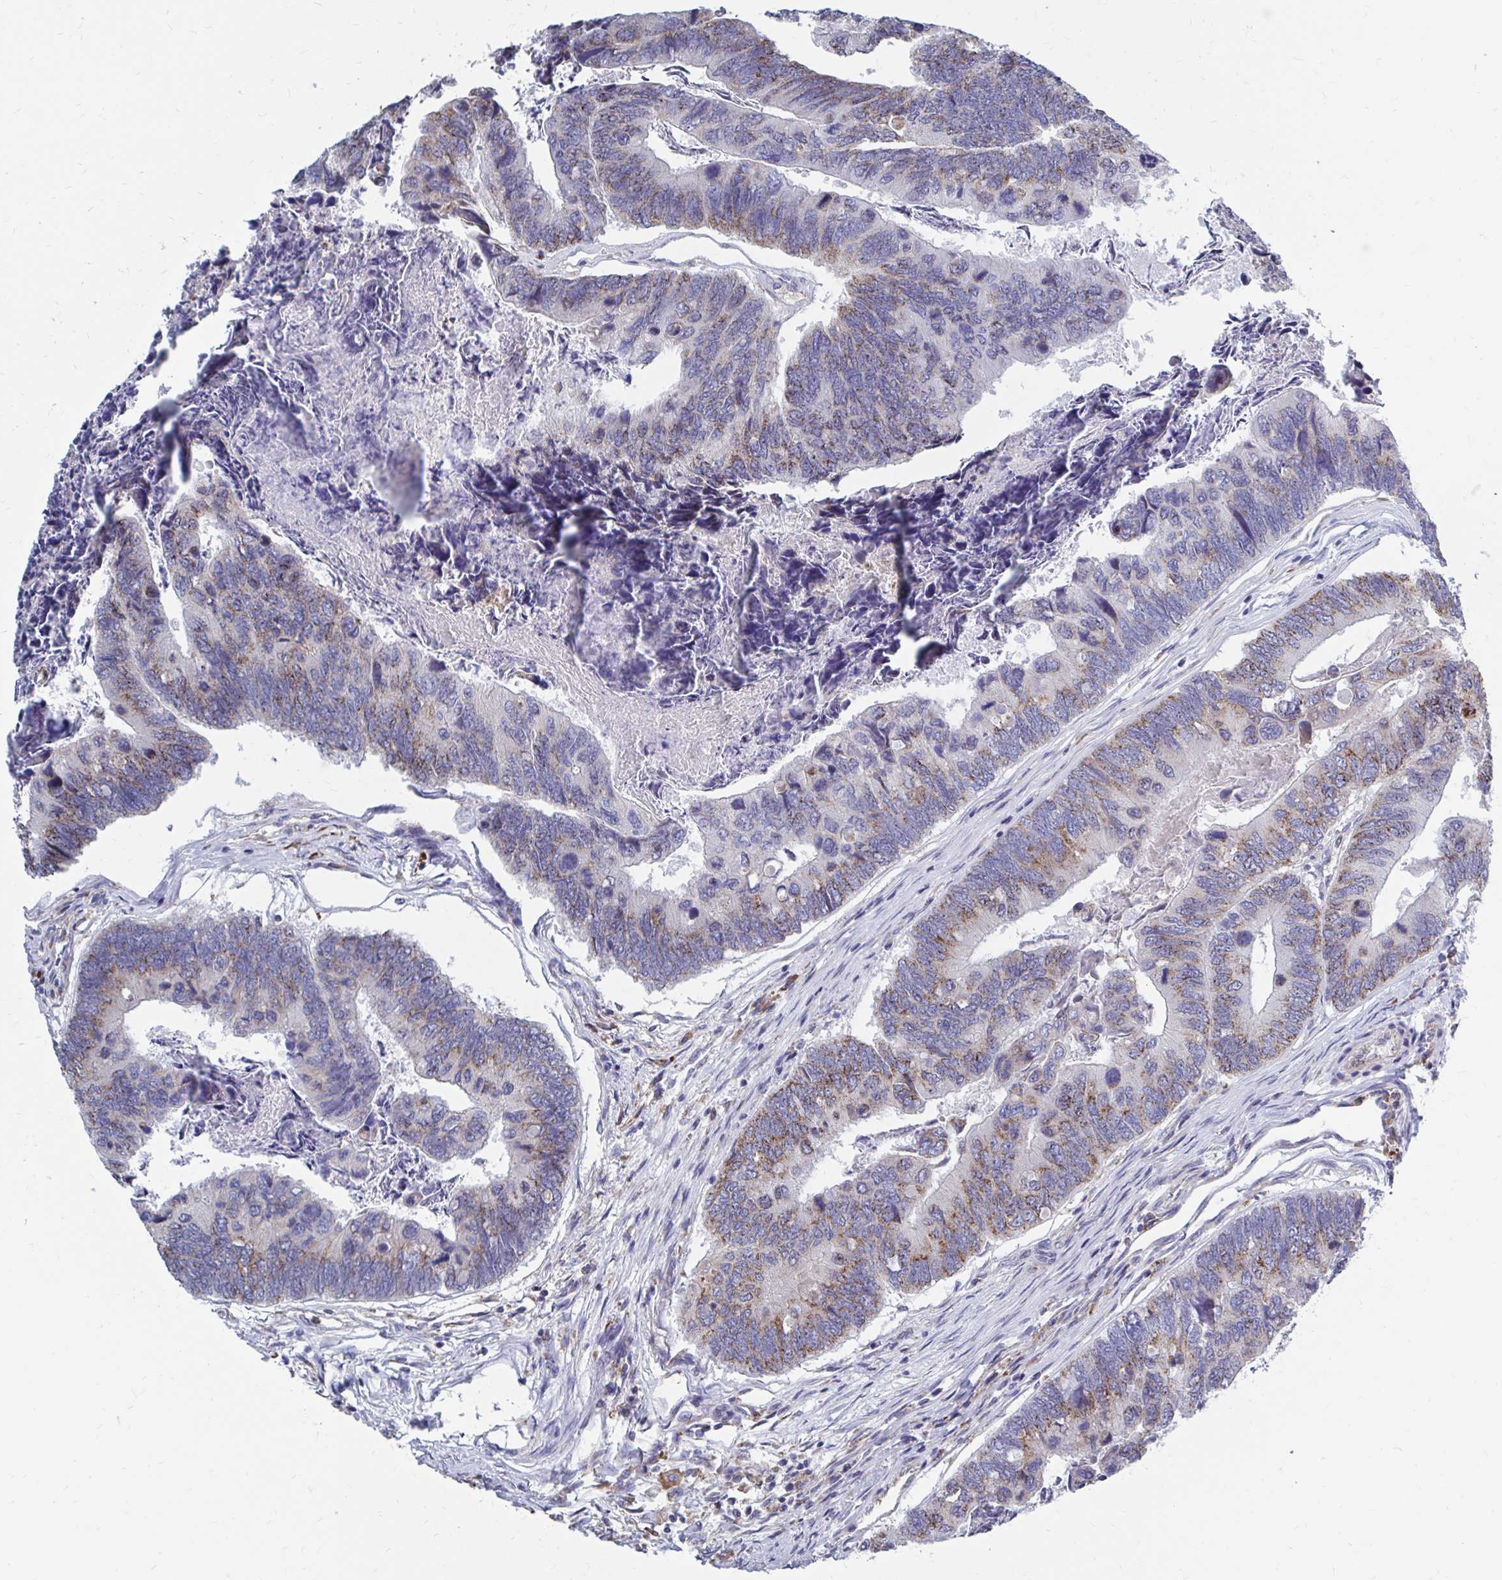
{"staining": {"intensity": "moderate", "quantity": "25%-75%", "location": "cytoplasmic/membranous"}, "tissue": "colorectal cancer", "cell_type": "Tumor cells", "image_type": "cancer", "snomed": [{"axis": "morphology", "description": "Adenocarcinoma, NOS"}, {"axis": "topography", "description": "Colon"}], "caption": "Human colorectal cancer (adenocarcinoma) stained with a brown dye exhibits moderate cytoplasmic/membranous positive staining in approximately 25%-75% of tumor cells.", "gene": "FKBP2", "patient": {"sex": "female", "age": 67}}